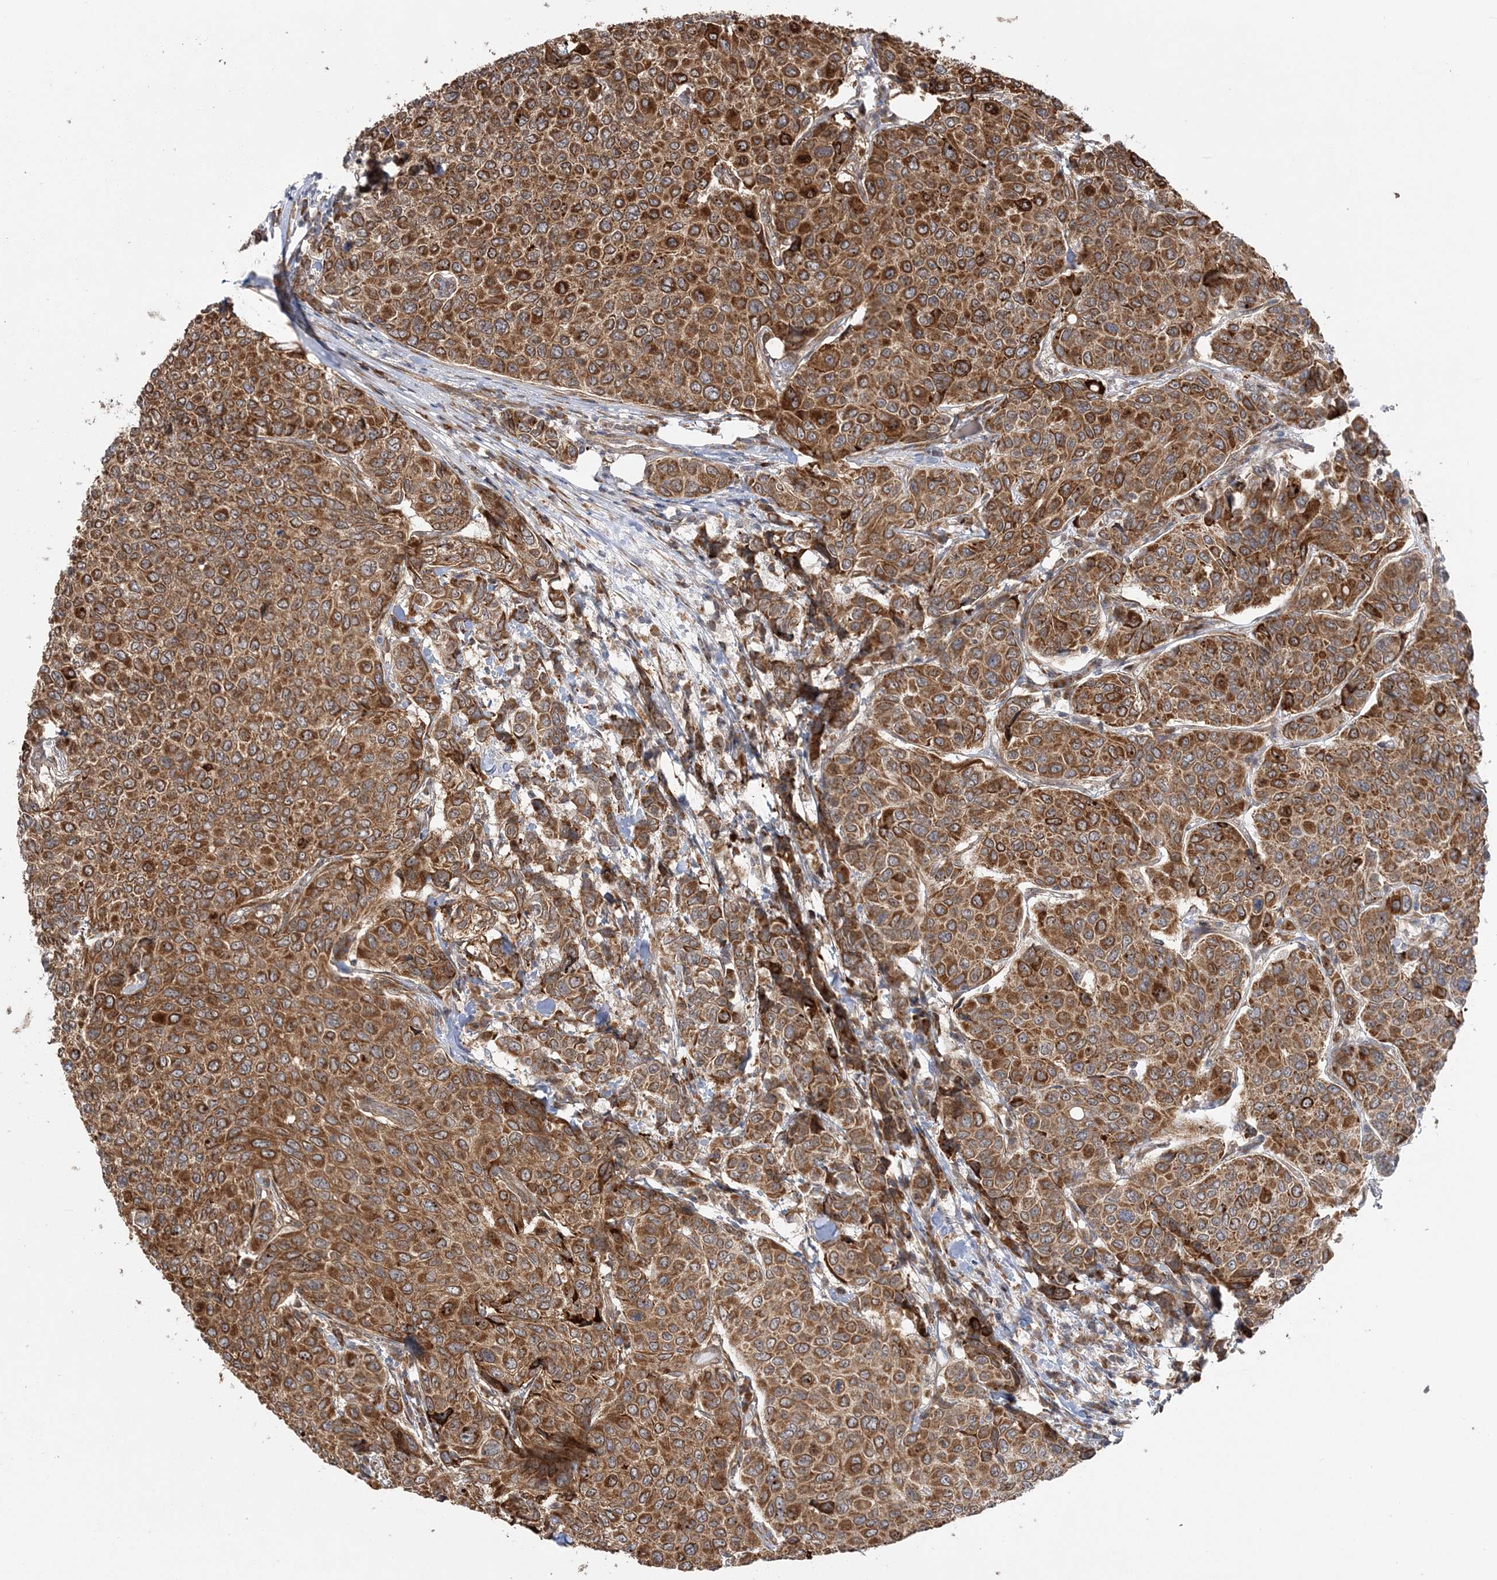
{"staining": {"intensity": "strong", "quantity": ">75%", "location": "cytoplasmic/membranous"}, "tissue": "breast cancer", "cell_type": "Tumor cells", "image_type": "cancer", "snomed": [{"axis": "morphology", "description": "Duct carcinoma"}, {"axis": "topography", "description": "Breast"}], "caption": "A high amount of strong cytoplasmic/membranous positivity is identified in about >75% of tumor cells in invasive ductal carcinoma (breast) tissue.", "gene": "MRPL47", "patient": {"sex": "female", "age": 55}}